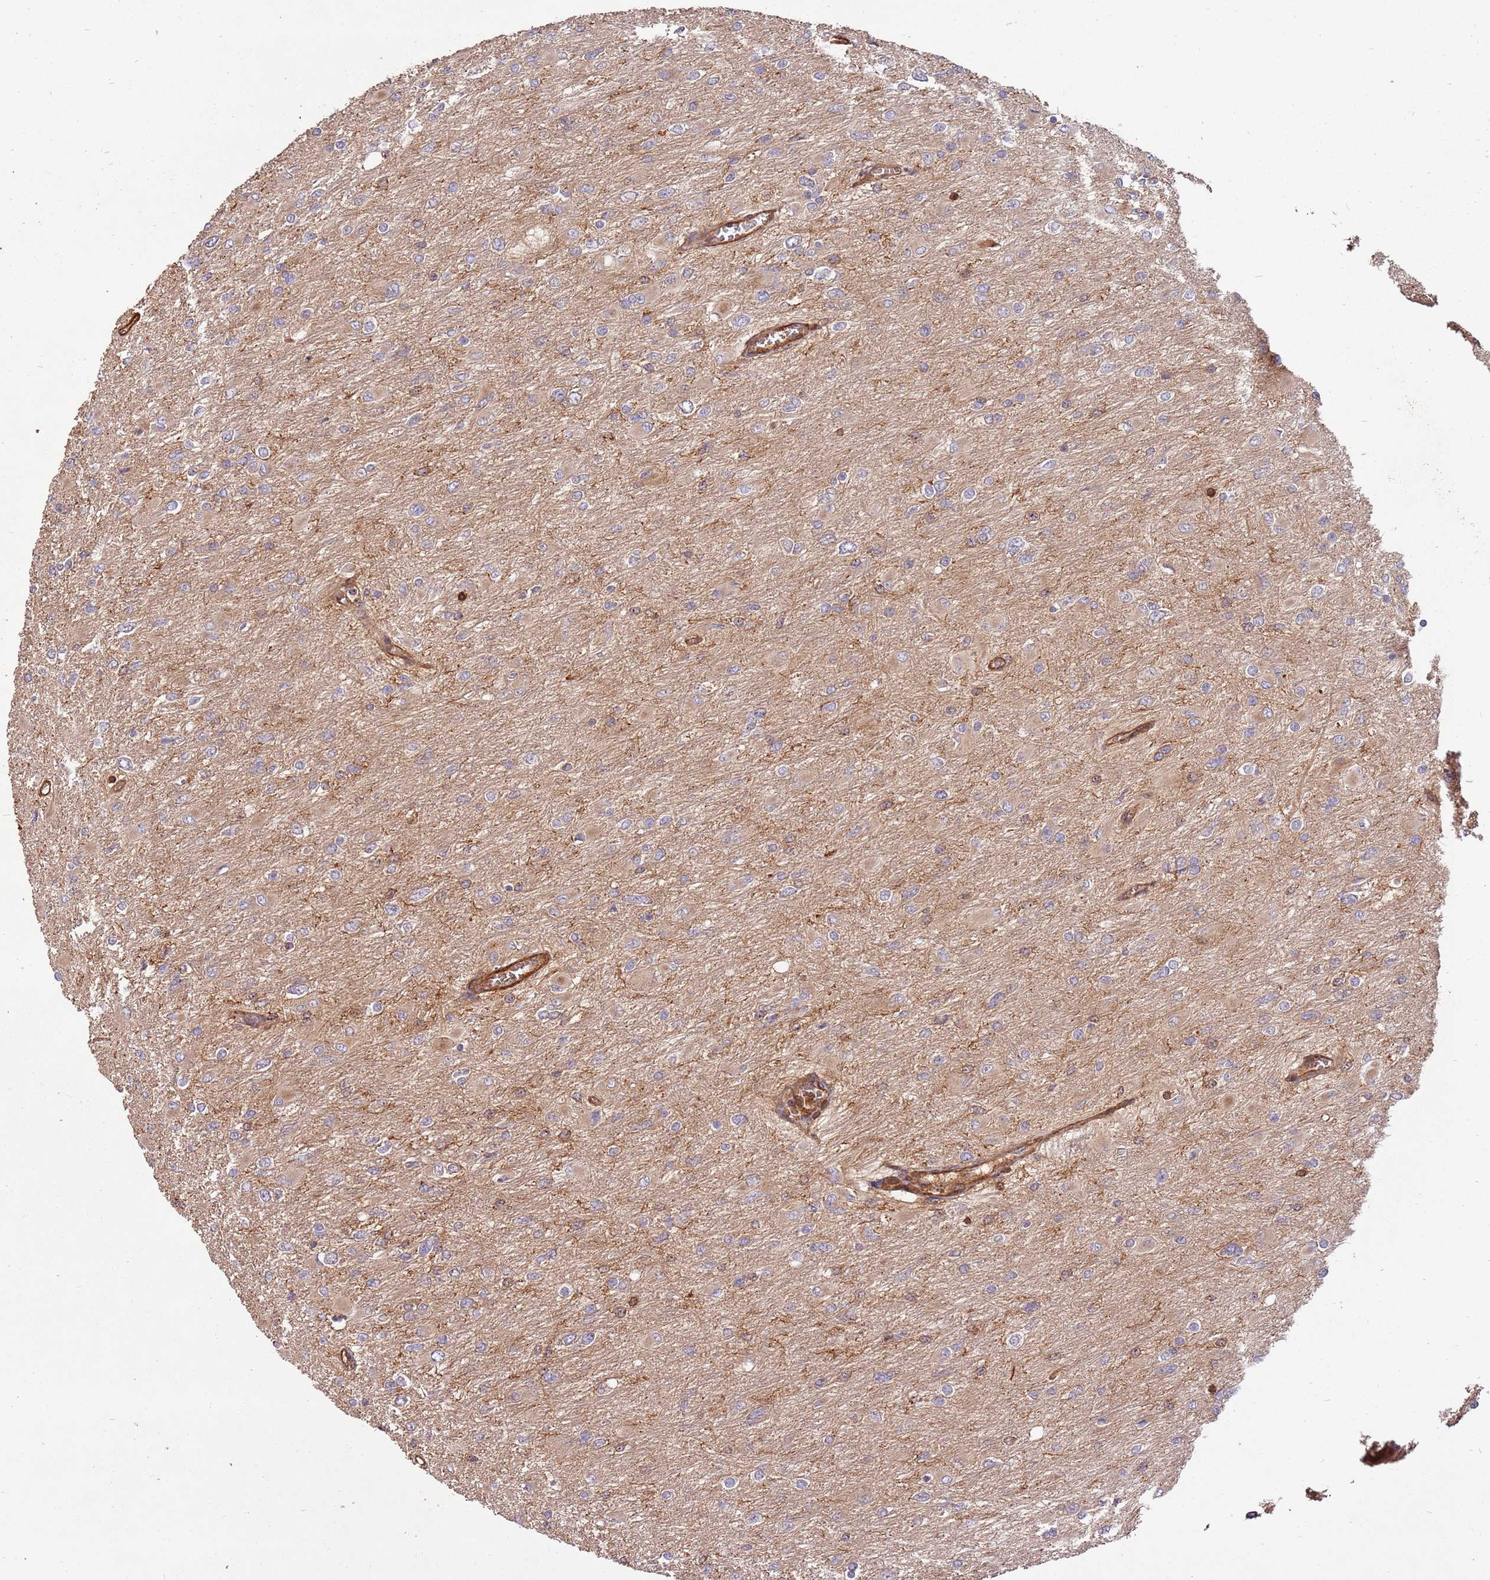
{"staining": {"intensity": "negative", "quantity": "none", "location": "none"}, "tissue": "glioma", "cell_type": "Tumor cells", "image_type": "cancer", "snomed": [{"axis": "morphology", "description": "Glioma, malignant, High grade"}, {"axis": "topography", "description": "Cerebral cortex"}], "caption": "Photomicrograph shows no significant protein staining in tumor cells of malignant high-grade glioma.", "gene": "ACVR2A", "patient": {"sex": "female", "age": 36}}